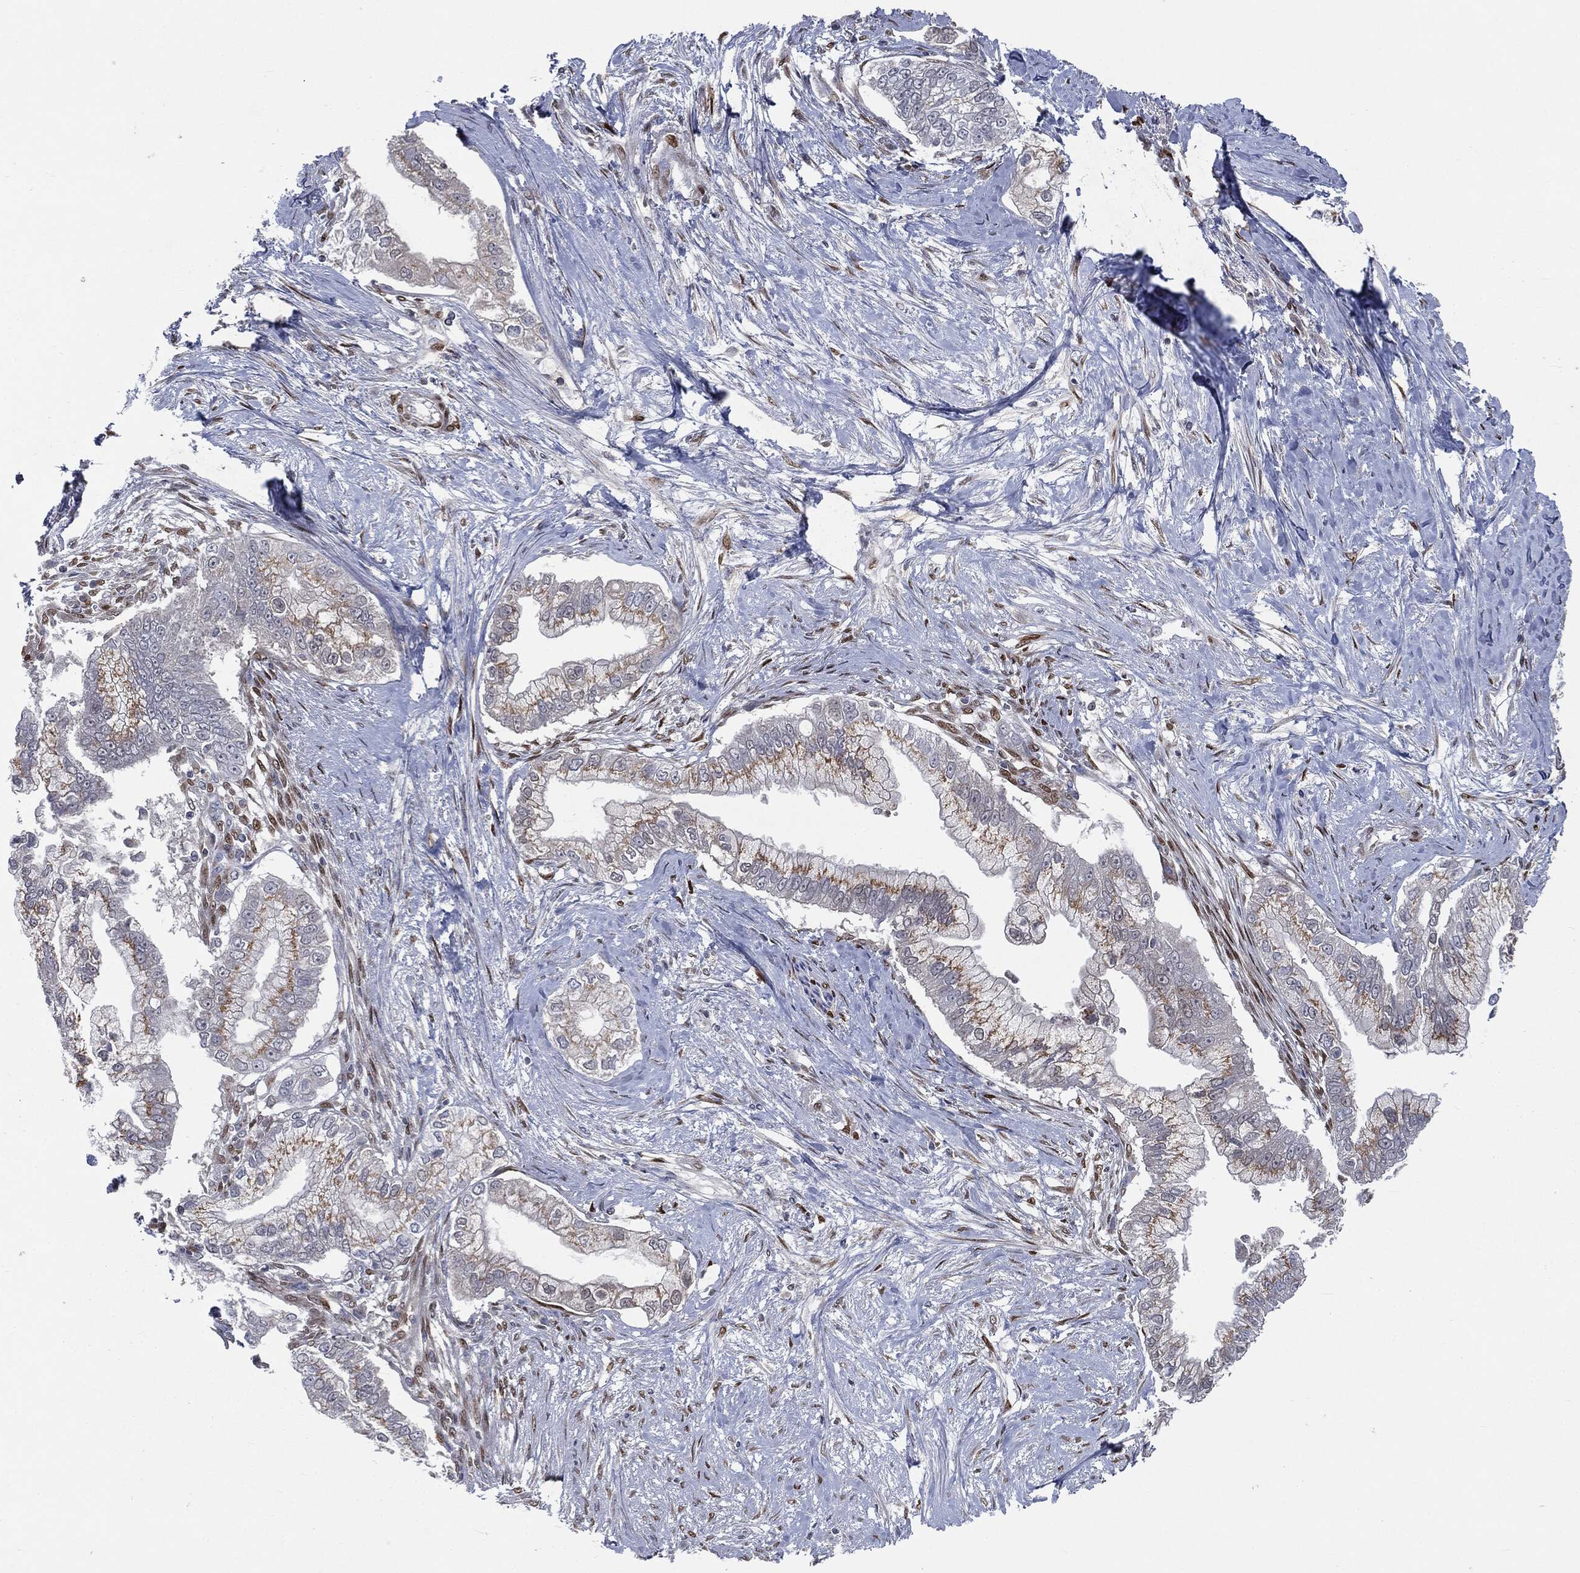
{"staining": {"intensity": "moderate", "quantity": "25%-75%", "location": "cytoplasmic/membranous"}, "tissue": "pancreatic cancer", "cell_type": "Tumor cells", "image_type": "cancer", "snomed": [{"axis": "morphology", "description": "Adenocarcinoma, NOS"}, {"axis": "topography", "description": "Pancreas"}], "caption": "Pancreatic adenocarcinoma stained for a protein reveals moderate cytoplasmic/membranous positivity in tumor cells. (Brightfield microscopy of DAB IHC at high magnification).", "gene": "CASD1", "patient": {"sex": "male", "age": 70}}